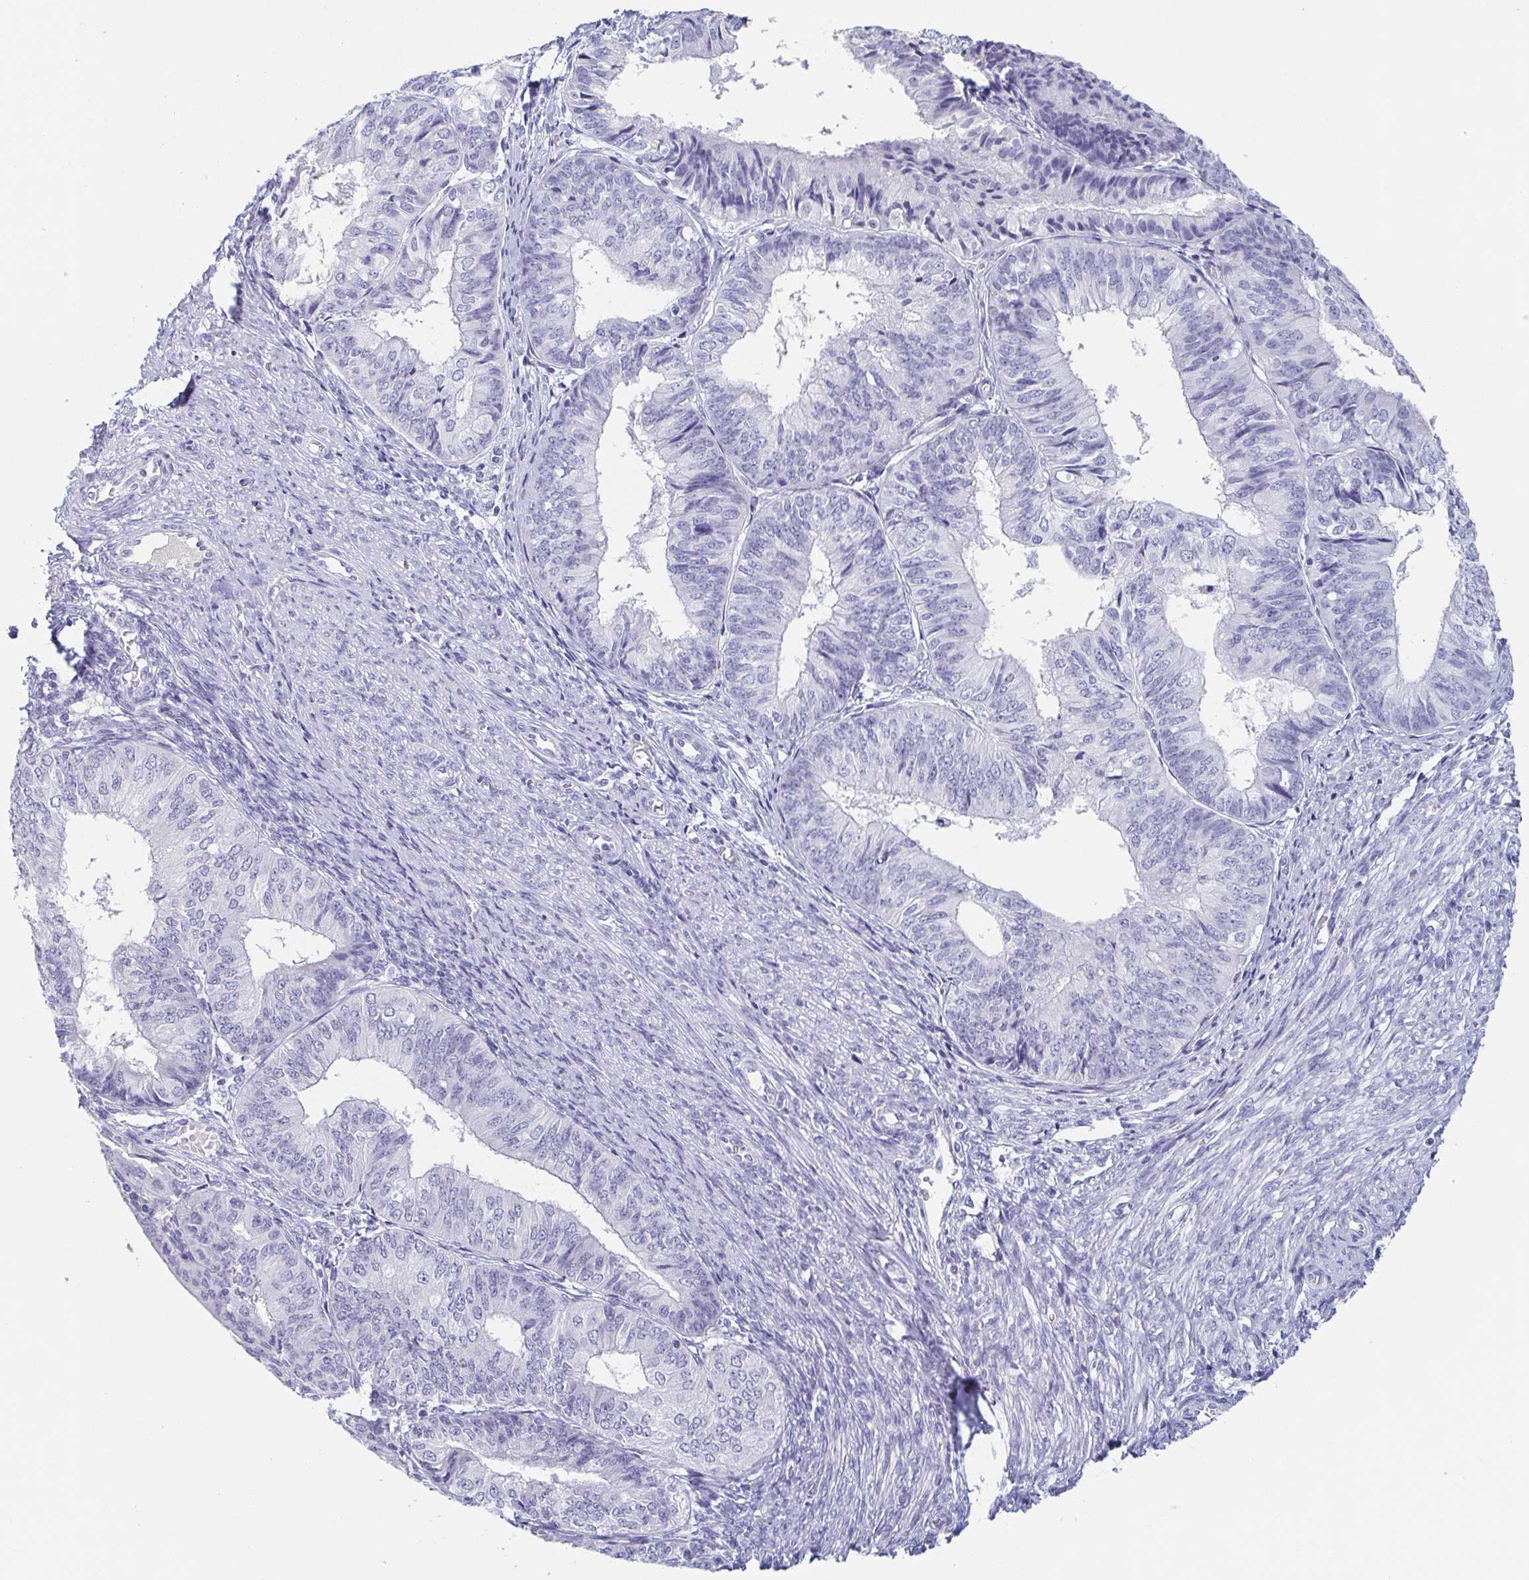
{"staining": {"intensity": "negative", "quantity": "none", "location": "none"}, "tissue": "endometrial cancer", "cell_type": "Tumor cells", "image_type": "cancer", "snomed": [{"axis": "morphology", "description": "Adenocarcinoma, NOS"}, {"axis": "topography", "description": "Endometrium"}], "caption": "Adenocarcinoma (endometrial) was stained to show a protein in brown. There is no significant positivity in tumor cells. (IHC, brightfield microscopy, high magnification).", "gene": "ITLN1", "patient": {"sex": "female", "age": 58}}